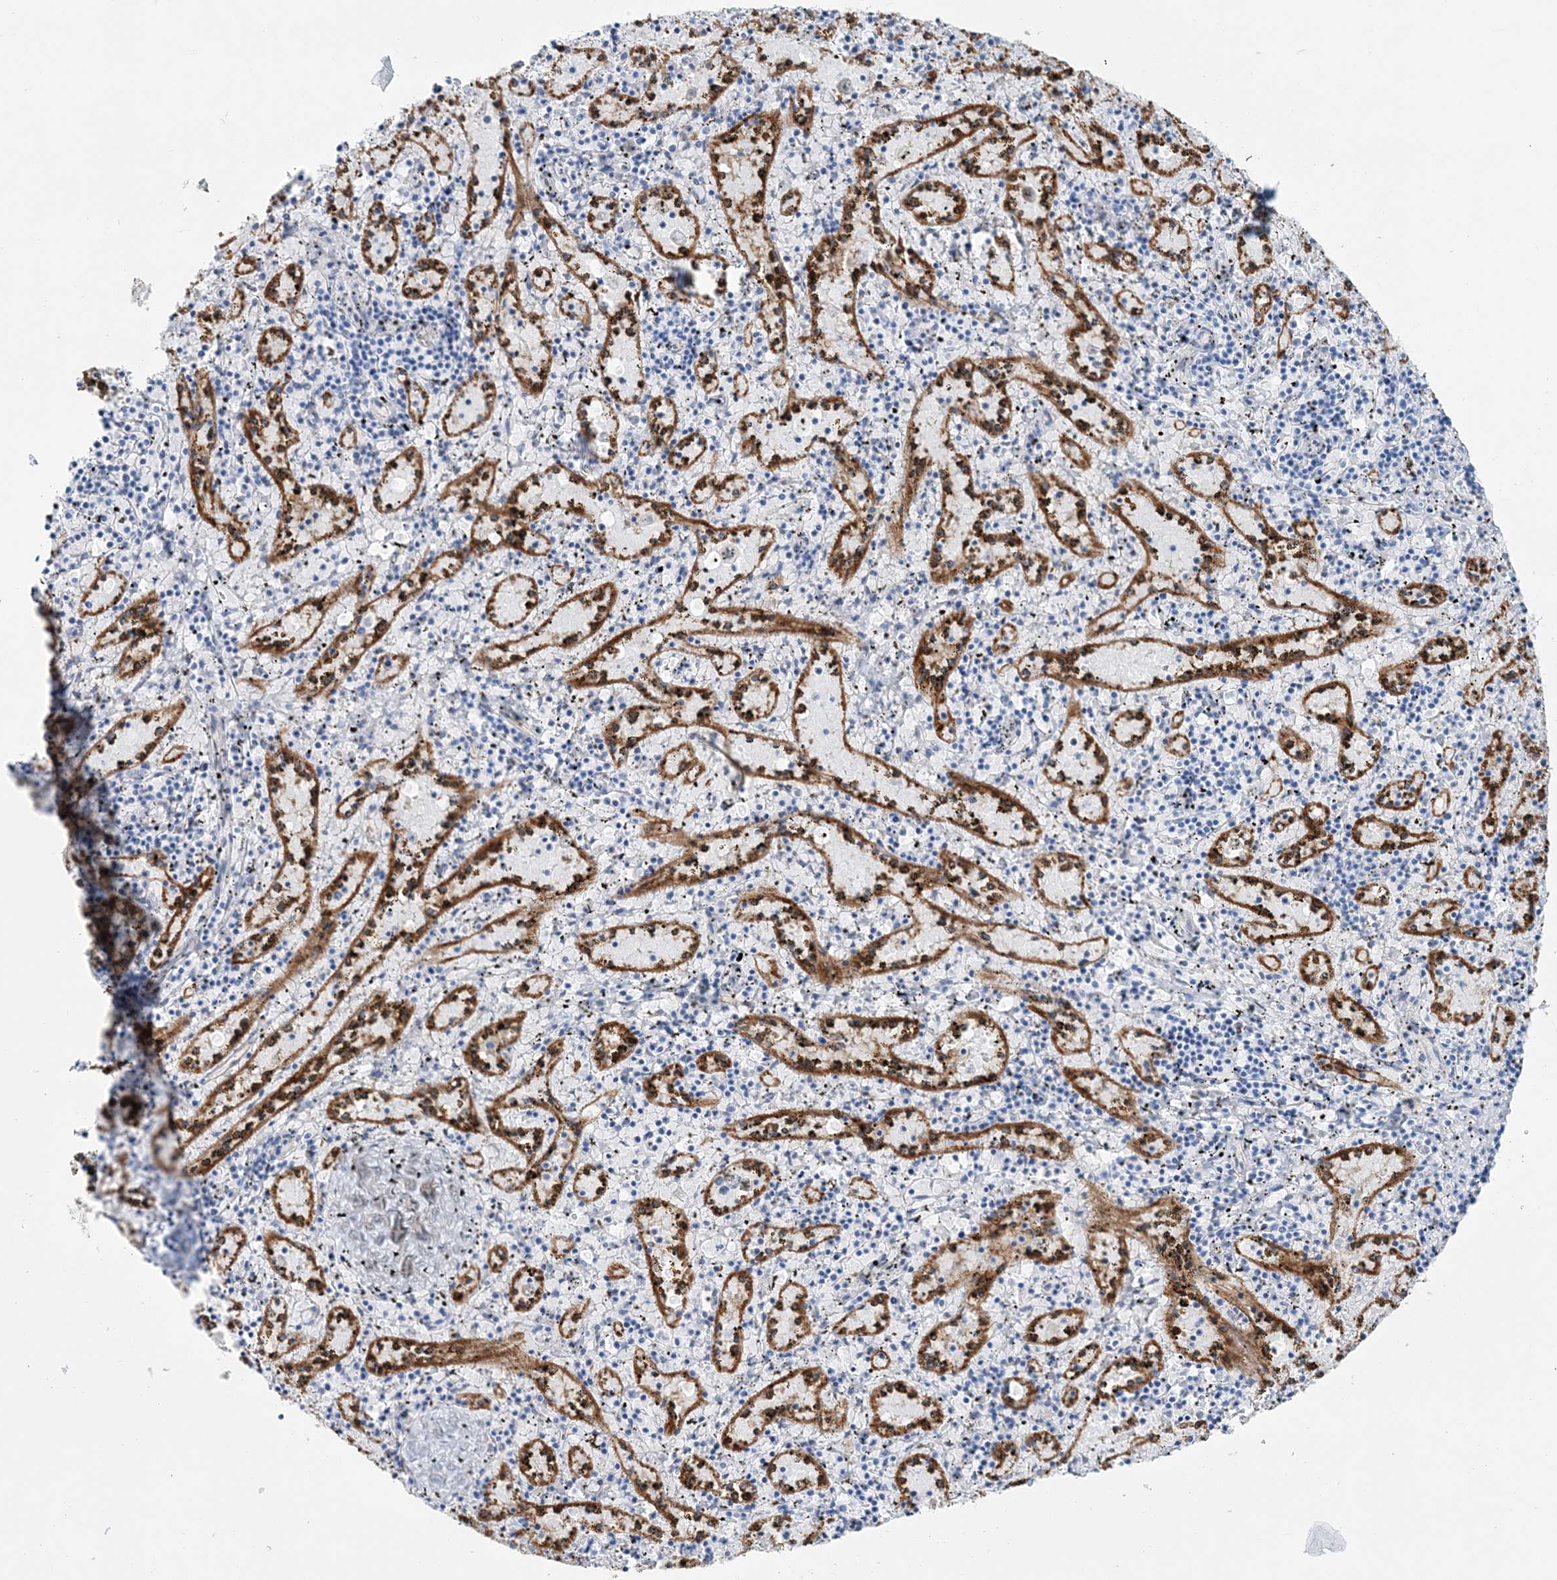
{"staining": {"intensity": "negative", "quantity": "none", "location": "none"}, "tissue": "spleen", "cell_type": "Cells in red pulp", "image_type": "normal", "snomed": [{"axis": "morphology", "description": "Normal tissue, NOS"}, {"axis": "topography", "description": "Spleen"}], "caption": "Micrograph shows no protein staining in cells in red pulp of unremarkable spleen. Nuclei are stained in blue.", "gene": "RAB11FIP5", "patient": {"sex": "male", "age": 11}}